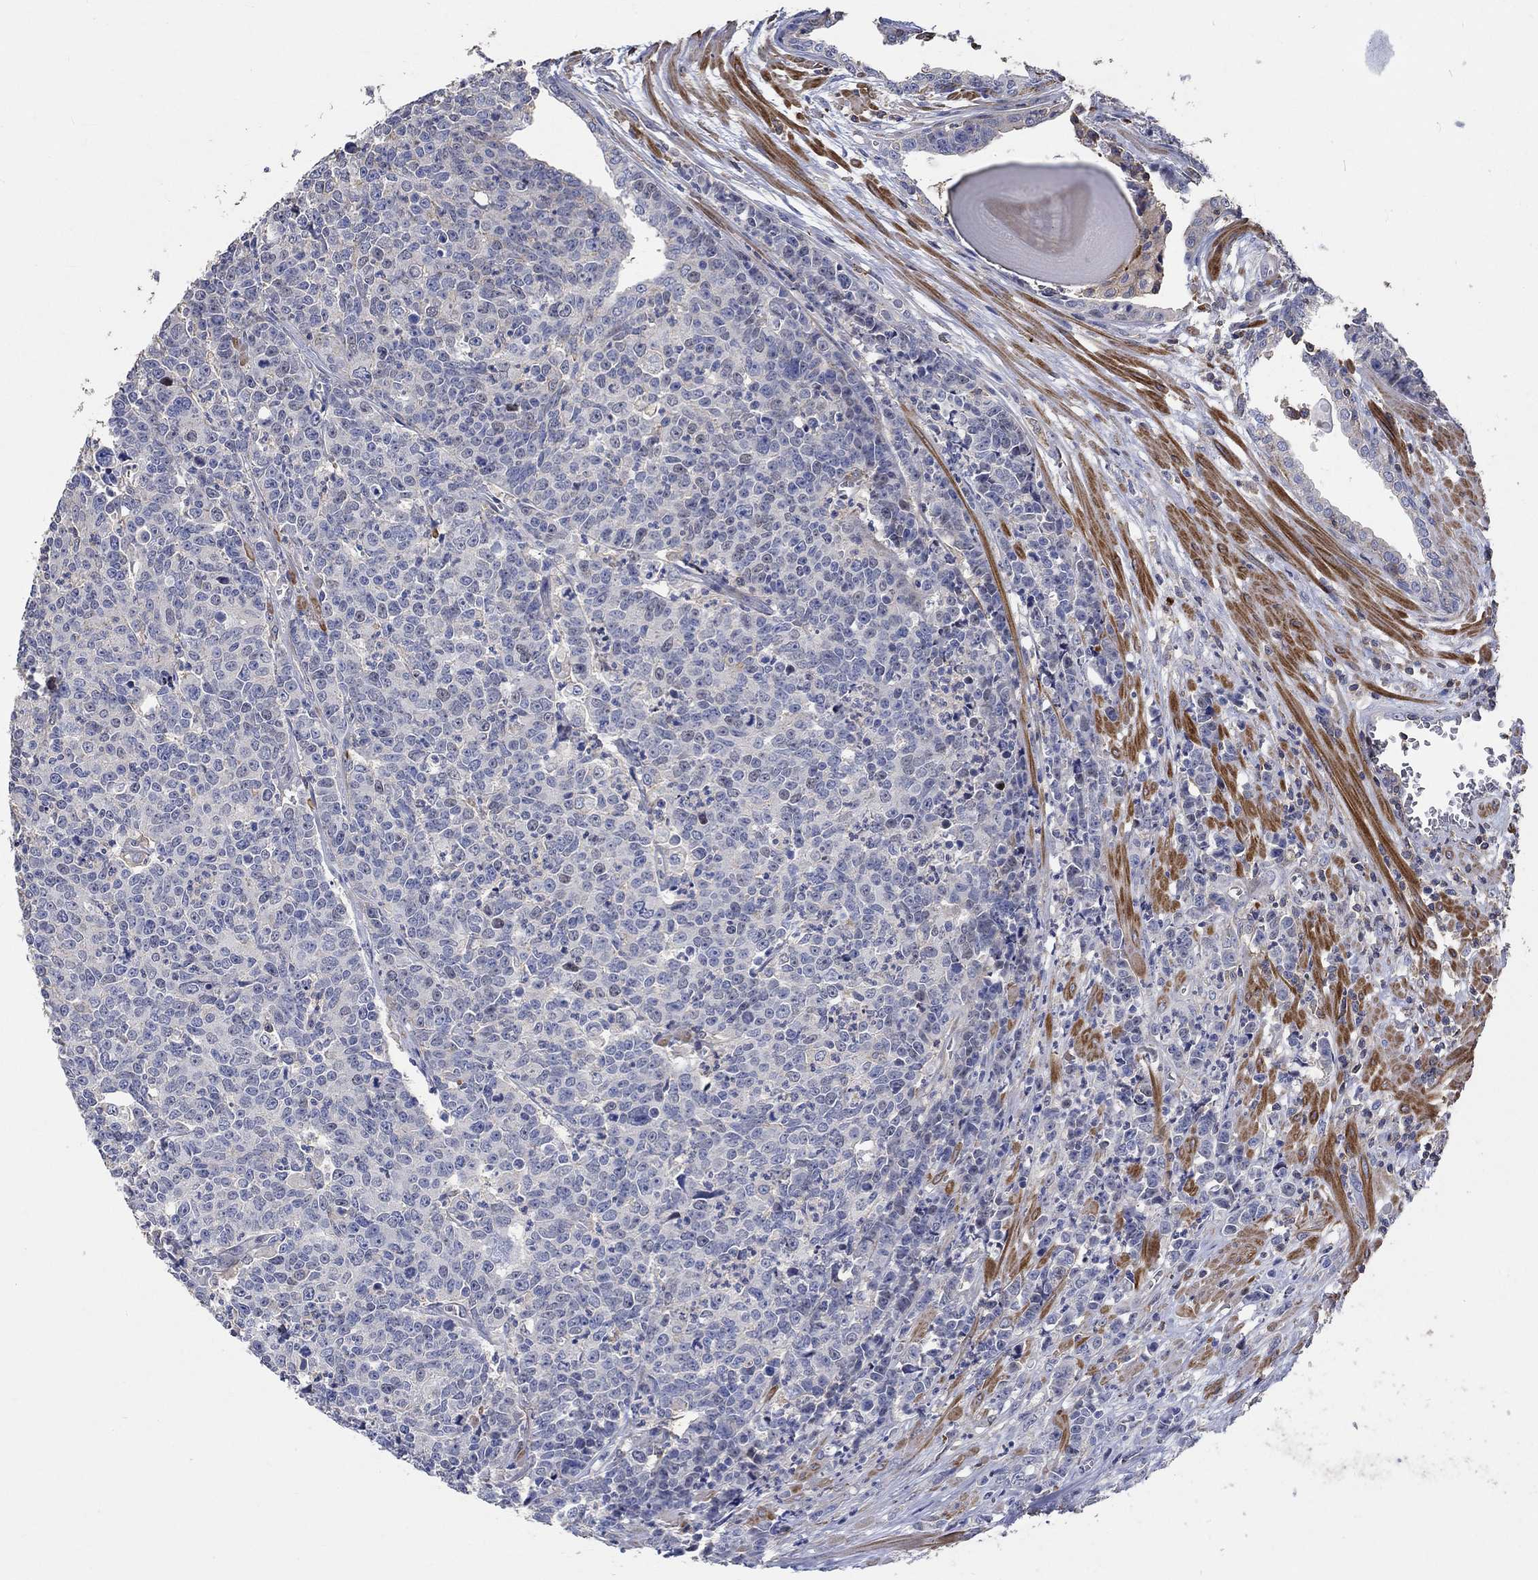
{"staining": {"intensity": "negative", "quantity": "none", "location": "none"}, "tissue": "prostate cancer", "cell_type": "Tumor cells", "image_type": "cancer", "snomed": [{"axis": "morphology", "description": "Adenocarcinoma, NOS"}, {"axis": "topography", "description": "Prostate"}], "caption": "A high-resolution image shows immunohistochemistry staining of adenocarcinoma (prostate), which exhibits no significant expression in tumor cells.", "gene": "TNFAIP8L3", "patient": {"sex": "male", "age": 67}}